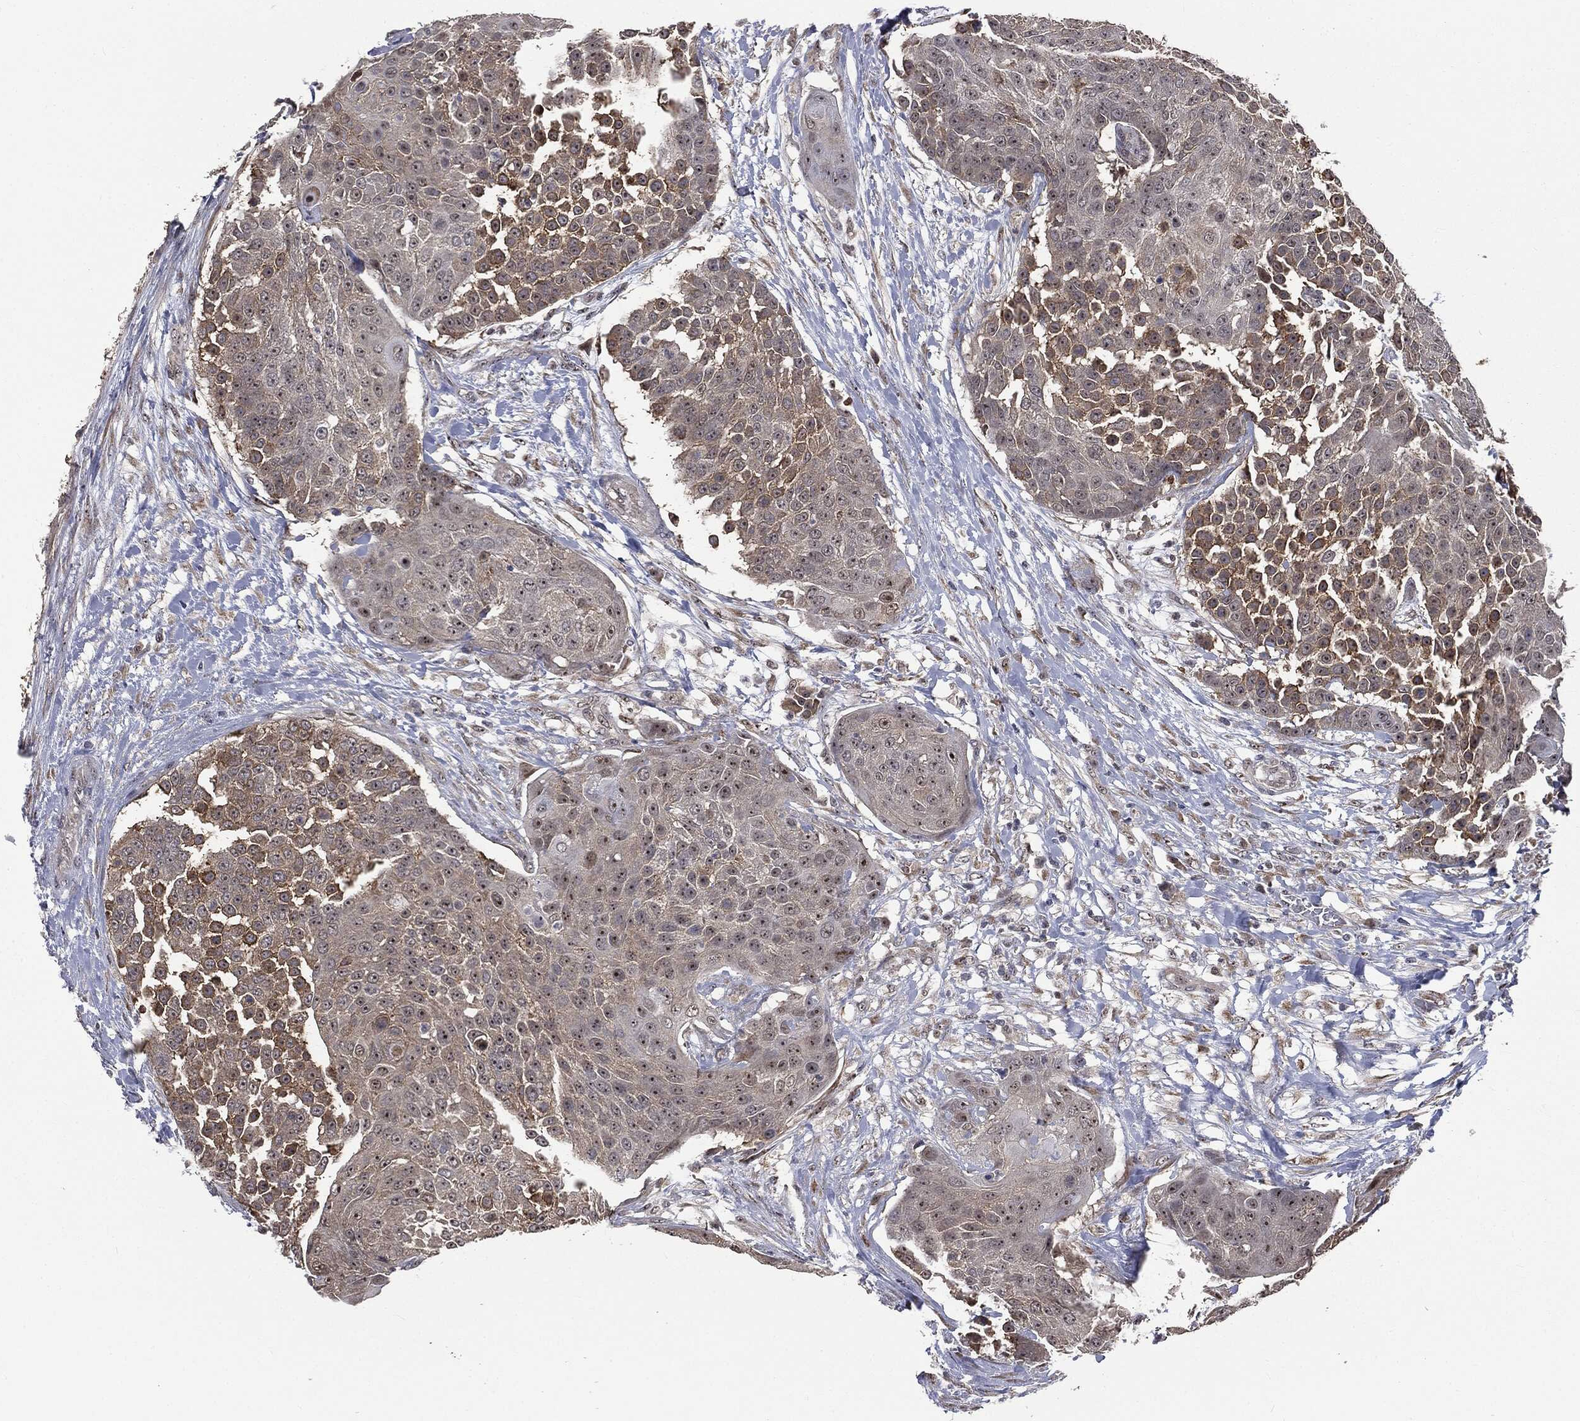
{"staining": {"intensity": "moderate", "quantity": "25%-75%", "location": "nuclear"}, "tissue": "urothelial cancer", "cell_type": "Tumor cells", "image_type": "cancer", "snomed": [{"axis": "morphology", "description": "Urothelial carcinoma, High grade"}, {"axis": "topography", "description": "Urinary bladder"}], "caption": "This is a micrograph of IHC staining of urothelial cancer, which shows moderate expression in the nuclear of tumor cells.", "gene": "TRMT1L", "patient": {"sex": "female", "age": 63}}